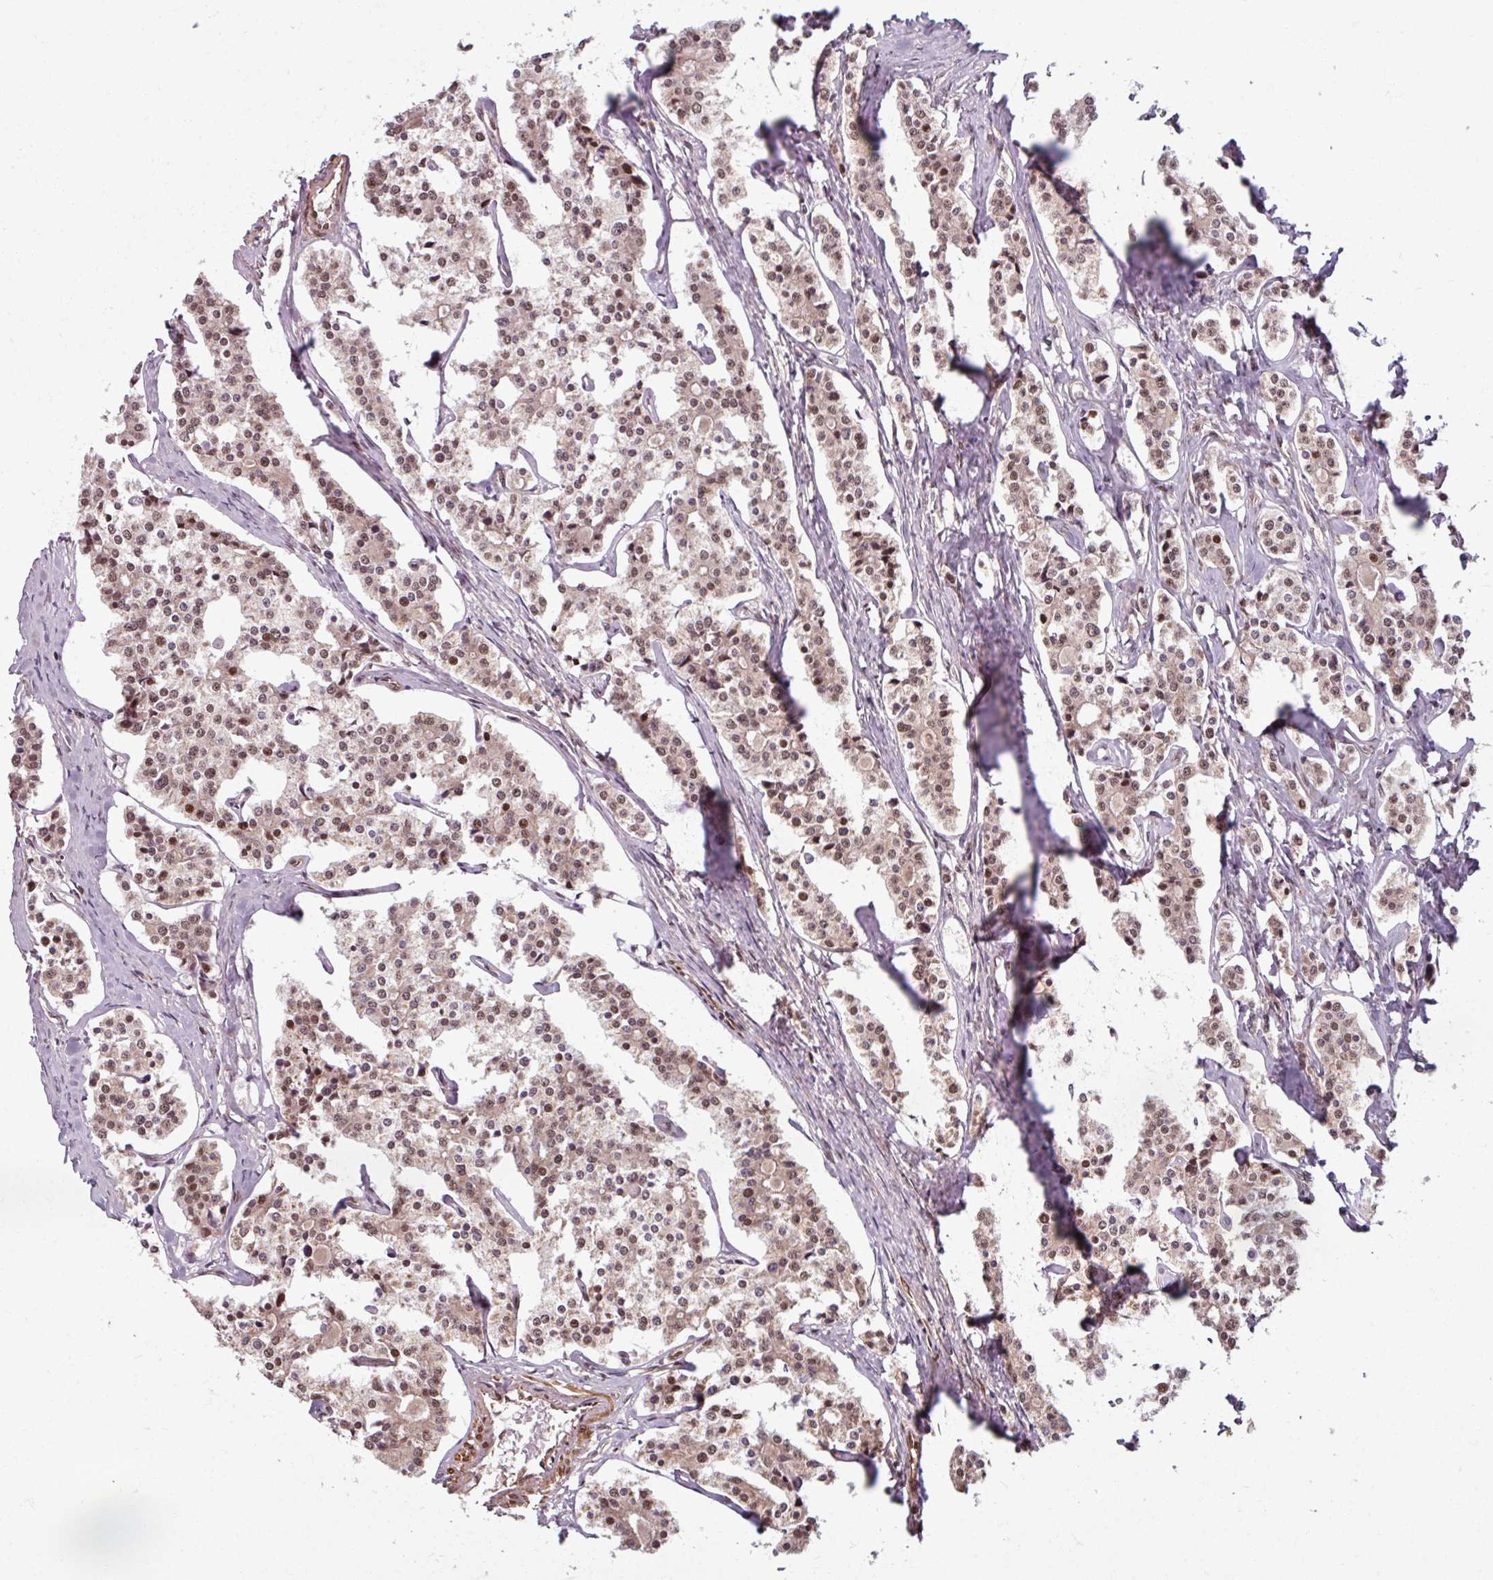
{"staining": {"intensity": "moderate", "quantity": ">75%", "location": "nuclear"}, "tissue": "carcinoid", "cell_type": "Tumor cells", "image_type": "cancer", "snomed": [{"axis": "morphology", "description": "Carcinoid, malignant, NOS"}, {"axis": "topography", "description": "Small intestine"}], "caption": "Malignant carcinoid tissue shows moderate nuclear positivity in about >75% of tumor cells", "gene": "SWI5", "patient": {"sex": "male", "age": 63}}